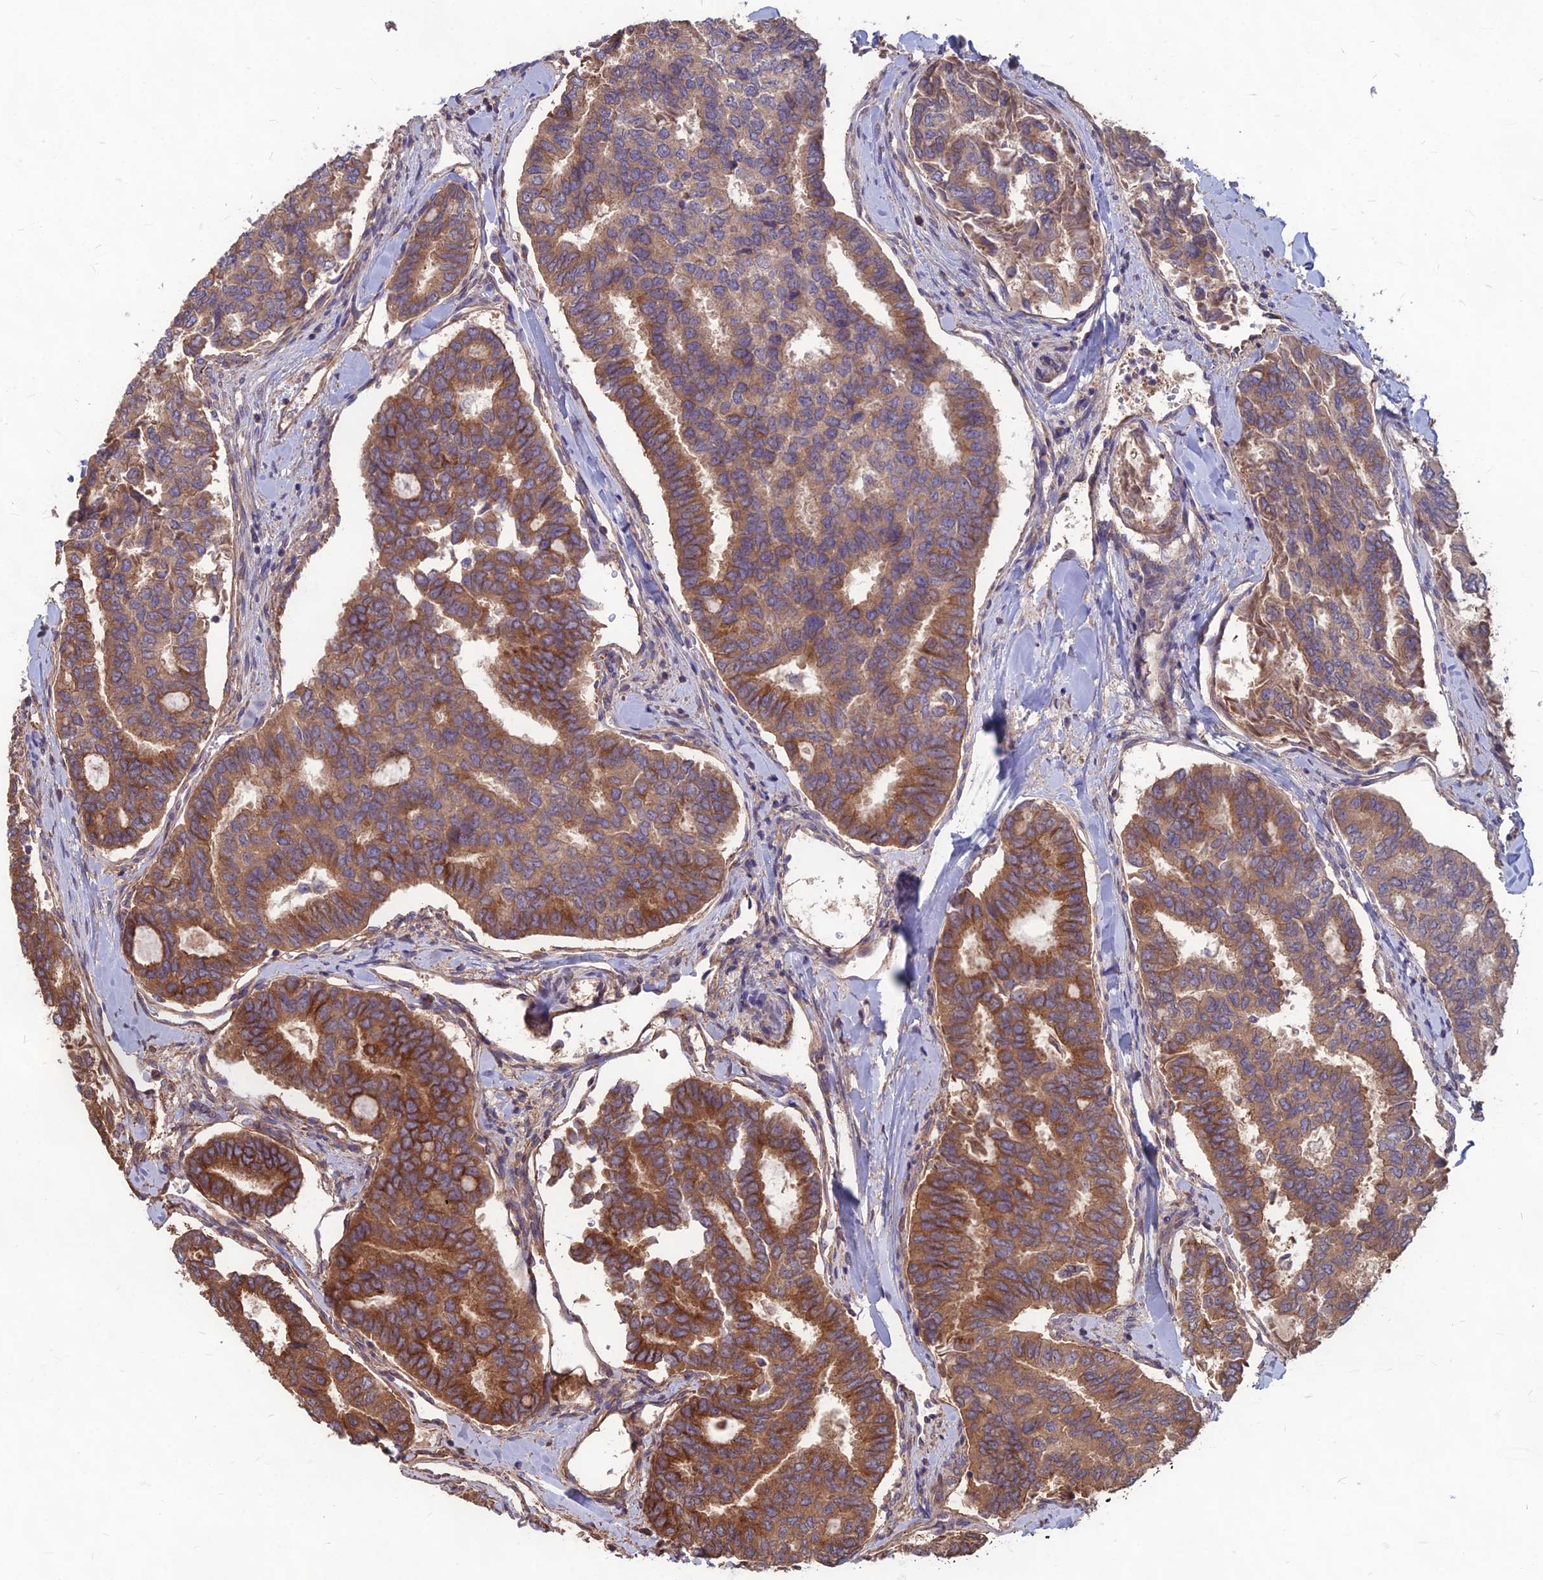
{"staining": {"intensity": "moderate", "quantity": ">75%", "location": "cytoplasmic/membranous"}, "tissue": "thyroid cancer", "cell_type": "Tumor cells", "image_type": "cancer", "snomed": [{"axis": "morphology", "description": "Papillary adenocarcinoma, NOS"}, {"axis": "topography", "description": "Thyroid gland"}], "caption": "Protein positivity by immunohistochemistry (IHC) exhibits moderate cytoplasmic/membranous expression in approximately >75% of tumor cells in papillary adenocarcinoma (thyroid).", "gene": "LSM6", "patient": {"sex": "female", "age": 35}}